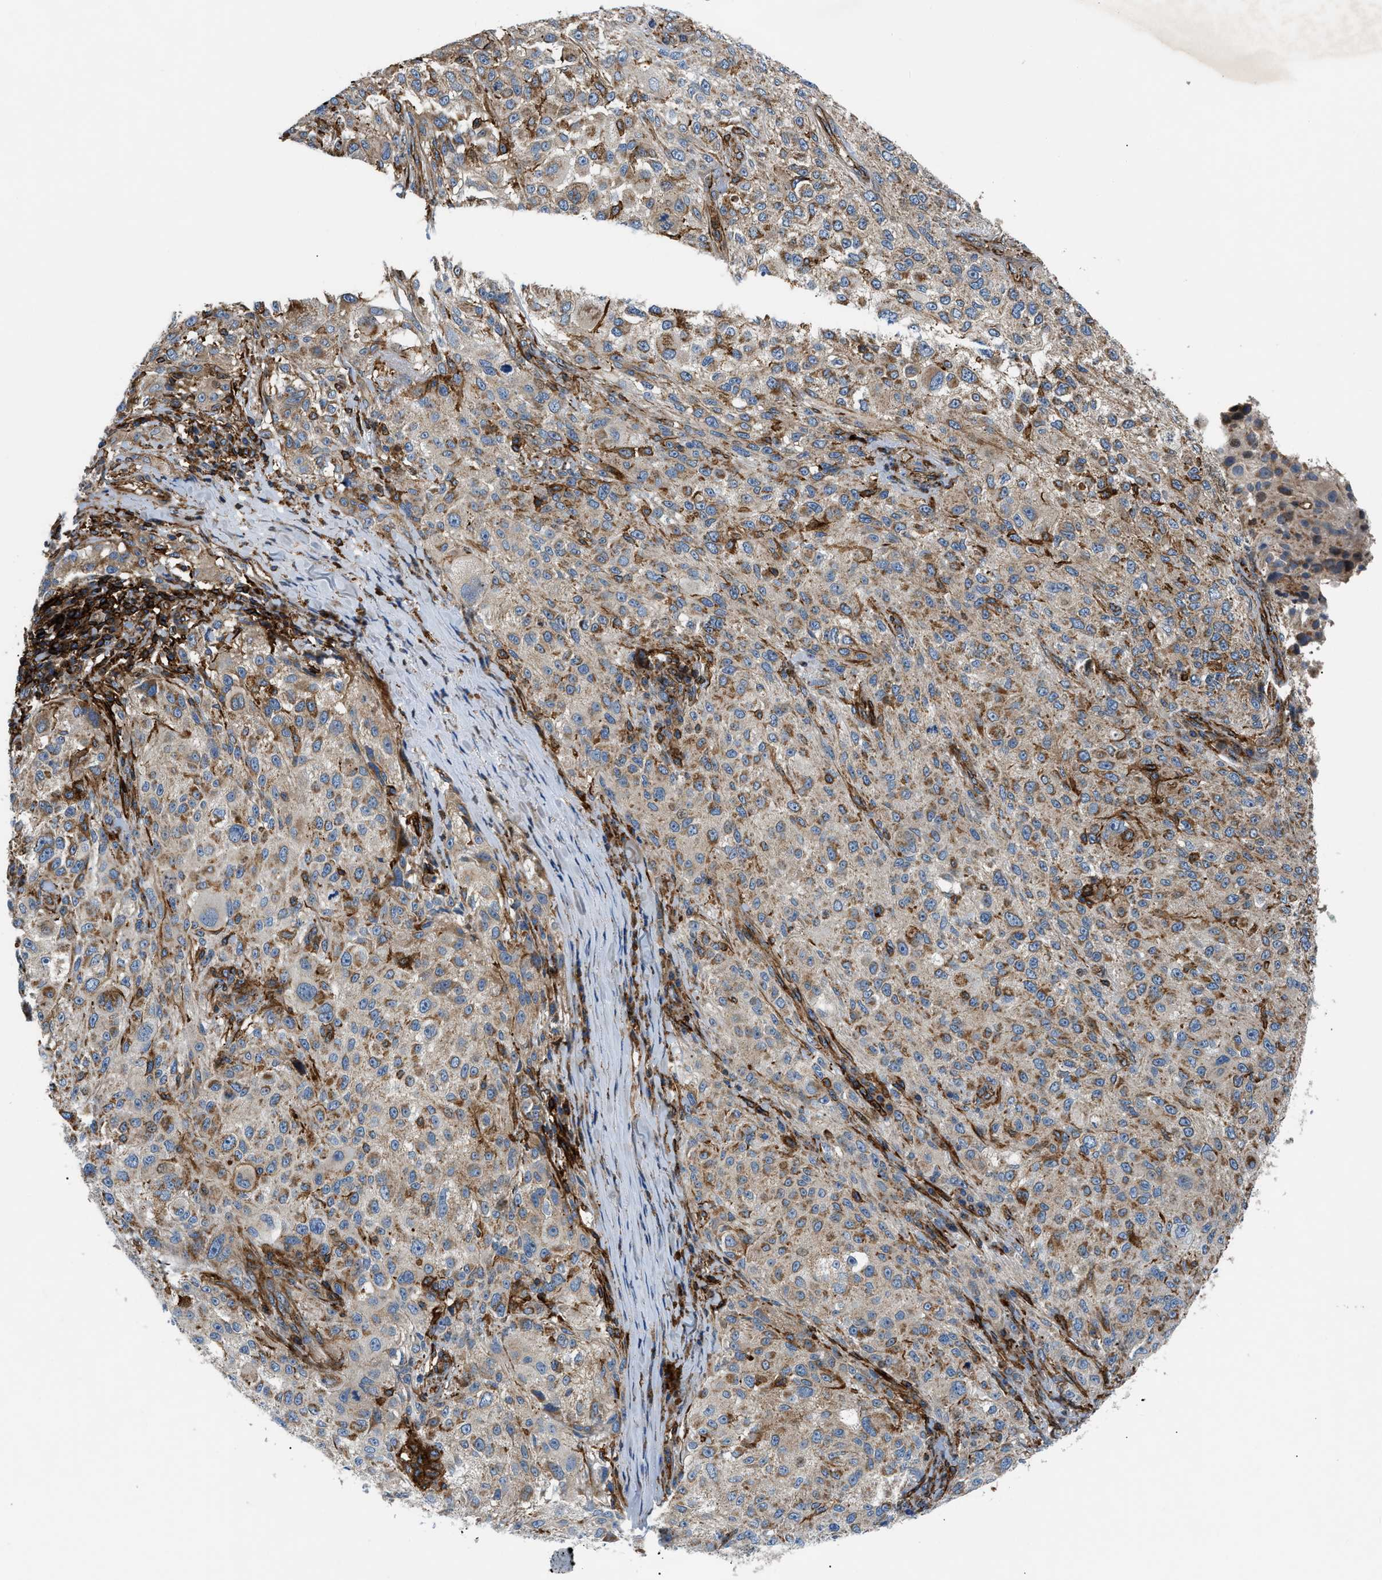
{"staining": {"intensity": "weak", "quantity": "25%-75%", "location": "cytoplasmic/membranous"}, "tissue": "melanoma", "cell_type": "Tumor cells", "image_type": "cancer", "snomed": [{"axis": "morphology", "description": "Necrosis, NOS"}, {"axis": "morphology", "description": "Malignant melanoma, NOS"}, {"axis": "topography", "description": "Skin"}], "caption": "Immunohistochemical staining of melanoma reveals weak cytoplasmic/membranous protein expression in approximately 25%-75% of tumor cells. (Stains: DAB in brown, nuclei in blue, Microscopy: brightfield microscopy at high magnification).", "gene": "DHODH", "patient": {"sex": "female", "age": 87}}